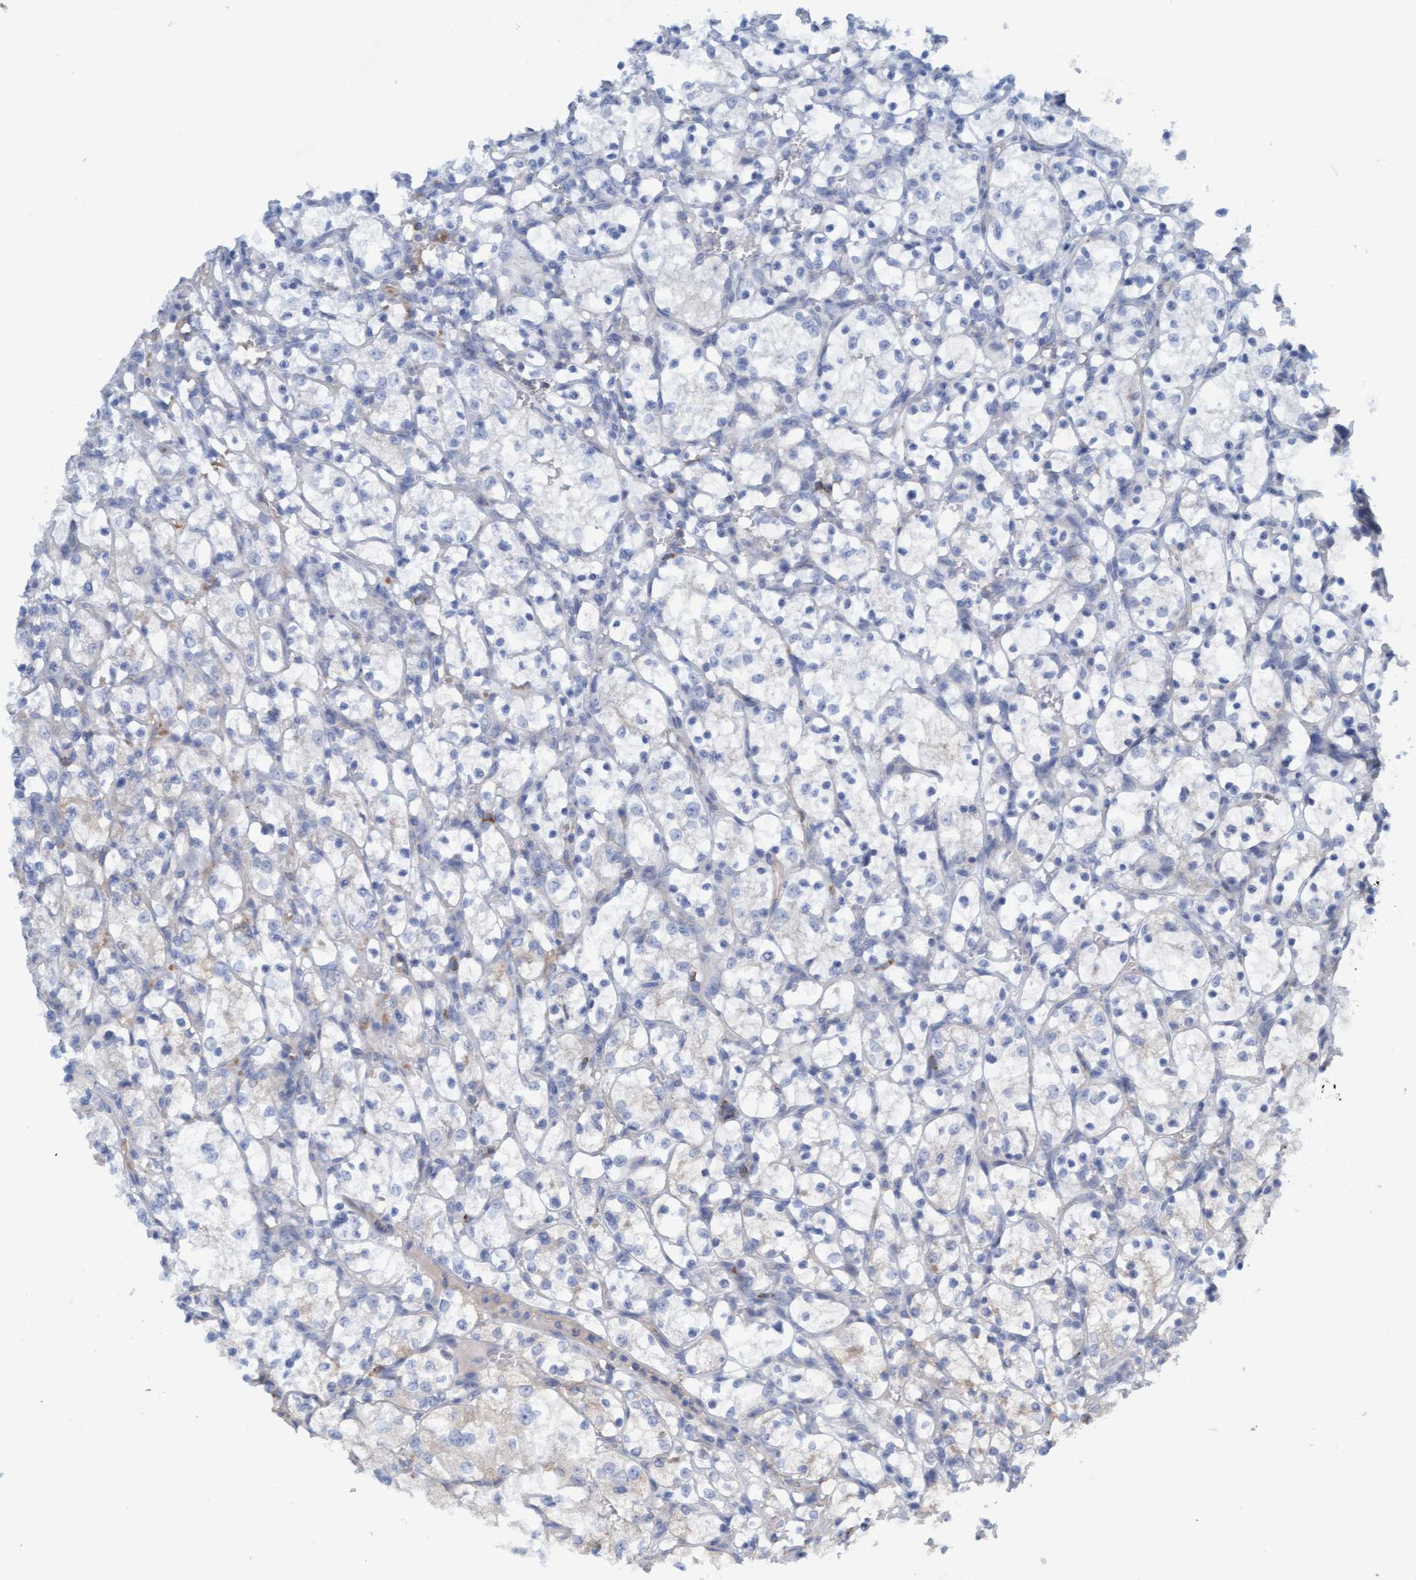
{"staining": {"intensity": "negative", "quantity": "none", "location": "none"}, "tissue": "renal cancer", "cell_type": "Tumor cells", "image_type": "cancer", "snomed": [{"axis": "morphology", "description": "Adenocarcinoma, NOS"}, {"axis": "topography", "description": "Kidney"}], "caption": "DAB (3,3'-diaminobenzidine) immunohistochemical staining of renal cancer shows no significant staining in tumor cells.", "gene": "SIGIRR", "patient": {"sex": "female", "age": 69}}